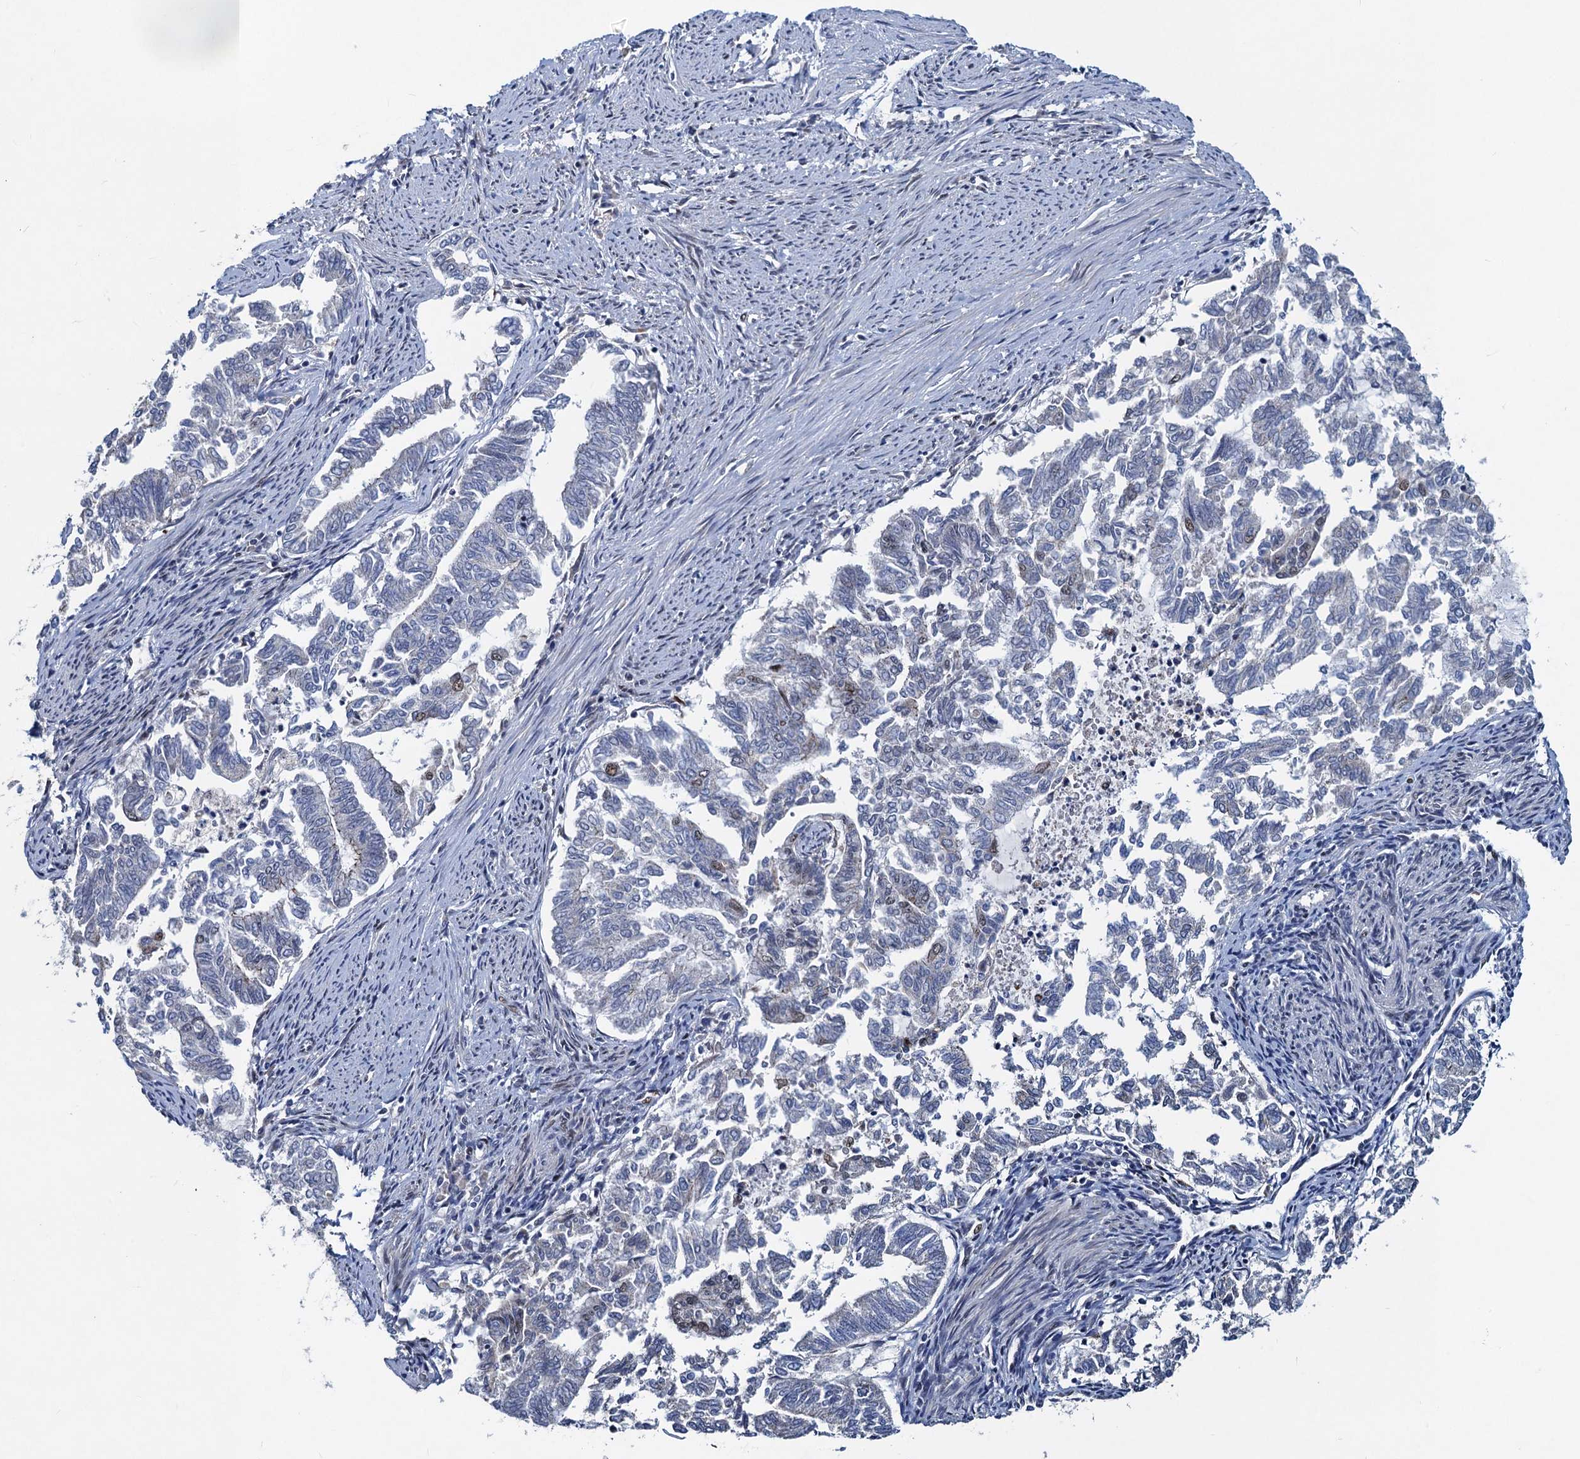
{"staining": {"intensity": "negative", "quantity": "none", "location": "none"}, "tissue": "endometrial cancer", "cell_type": "Tumor cells", "image_type": "cancer", "snomed": [{"axis": "morphology", "description": "Adenocarcinoma, NOS"}, {"axis": "topography", "description": "Endometrium"}], "caption": "Immunohistochemistry histopathology image of endometrial cancer (adenocarcinoma) stained for a protein (brown), which shows no staining in tumor cells.", "gene": "ATOSA", "patient": {"sex": "female", "age": 79}}